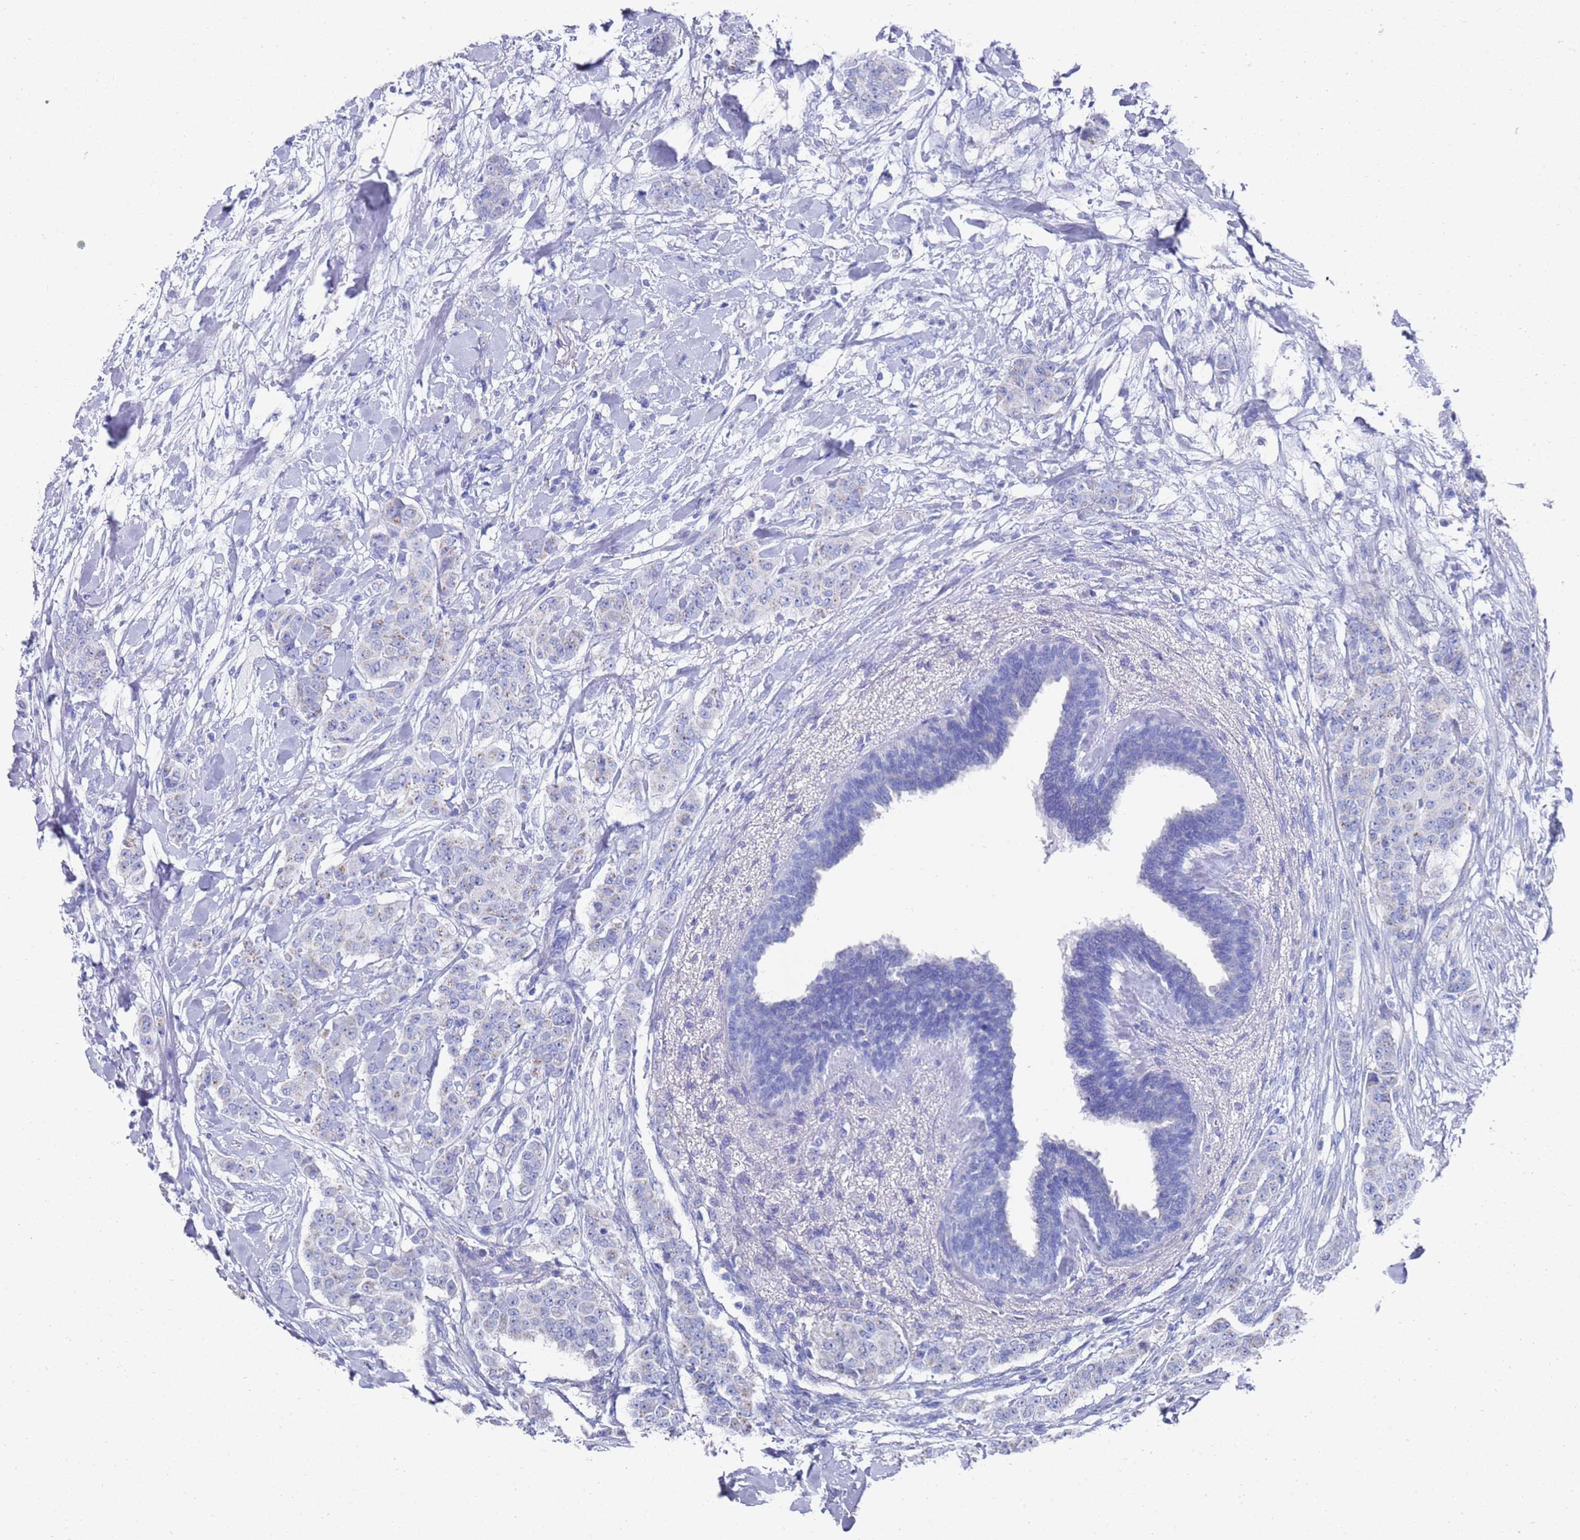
{"staining": {"intensity": "negative", "quantity": "none", "location": "none"}, "tissue": "breast cancer", "cell_type": "Tumor cells", "image_type": "cancer", "snomed": [{"axis": "morphology", "description": "Duct carcinoma"}, {"axis": "topography", "description": "Breast"}], "caption": "Immunohistochemistry (IHC) of invasive ductal carcinoma (breast) shows no staining in tumor cells.", "gene": "SCAPER", "patient": {"sex": "female", "age": 40}}